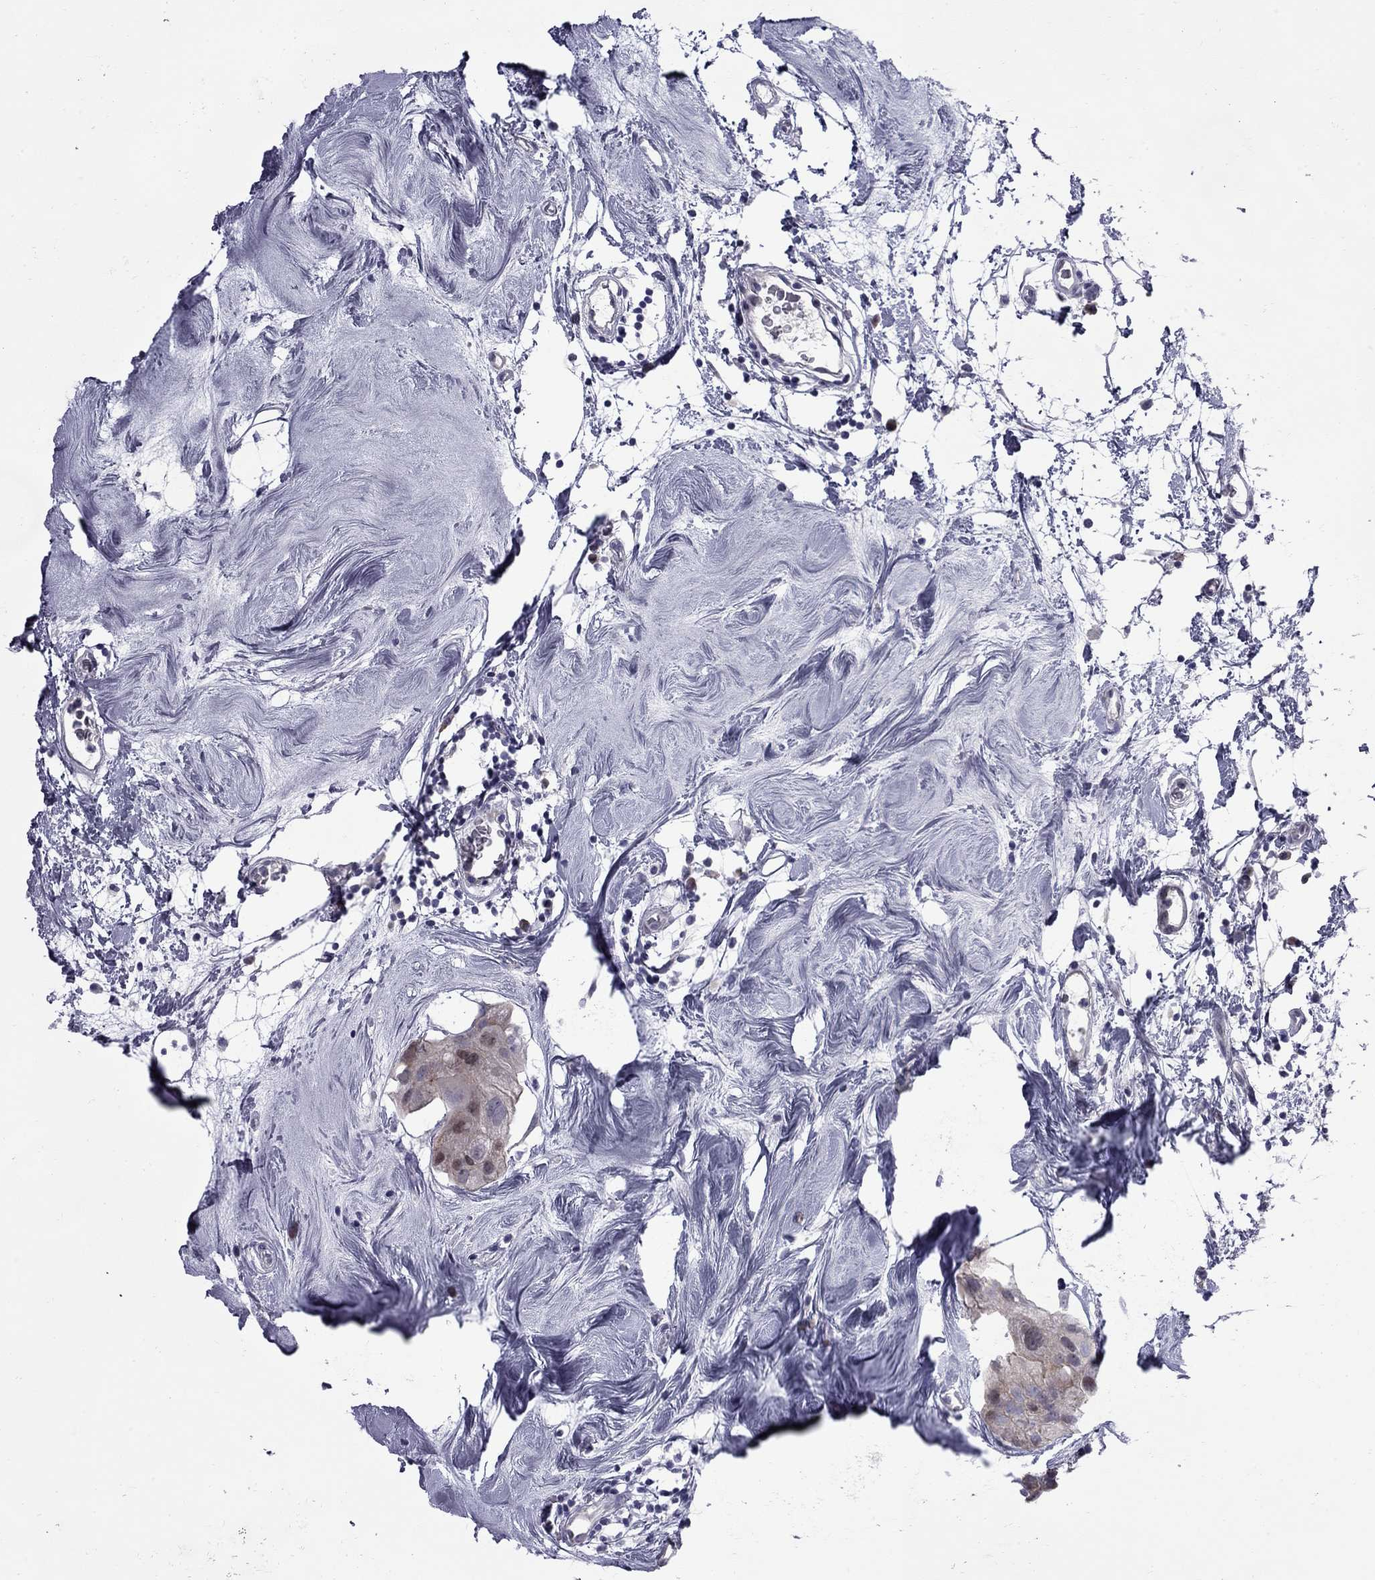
{"staining": {"intensity": "moderate", "quantity": "<25%", "location": "cytoplasmic/membranous"}, "tissue": "breast cancer", "cell_type": "Tumor cells", "image_type": "cancer", "snomed": [{"axis": "morphology", "description": "Normal tissue, NOS"}, {"axis": "morphology", "description": "Duct carcinoma"}, {"axis": "topography", "description": "Breast"}], "caption": "An IHC image of tumor tissue is shown. Protein staining in brown shows moderate cytoplasmic/membranous positivity in breast invasive ductal carcinoma within tumor cells.", "gene": "NRARP", "patient": {"sex": "female", "age": 40}}